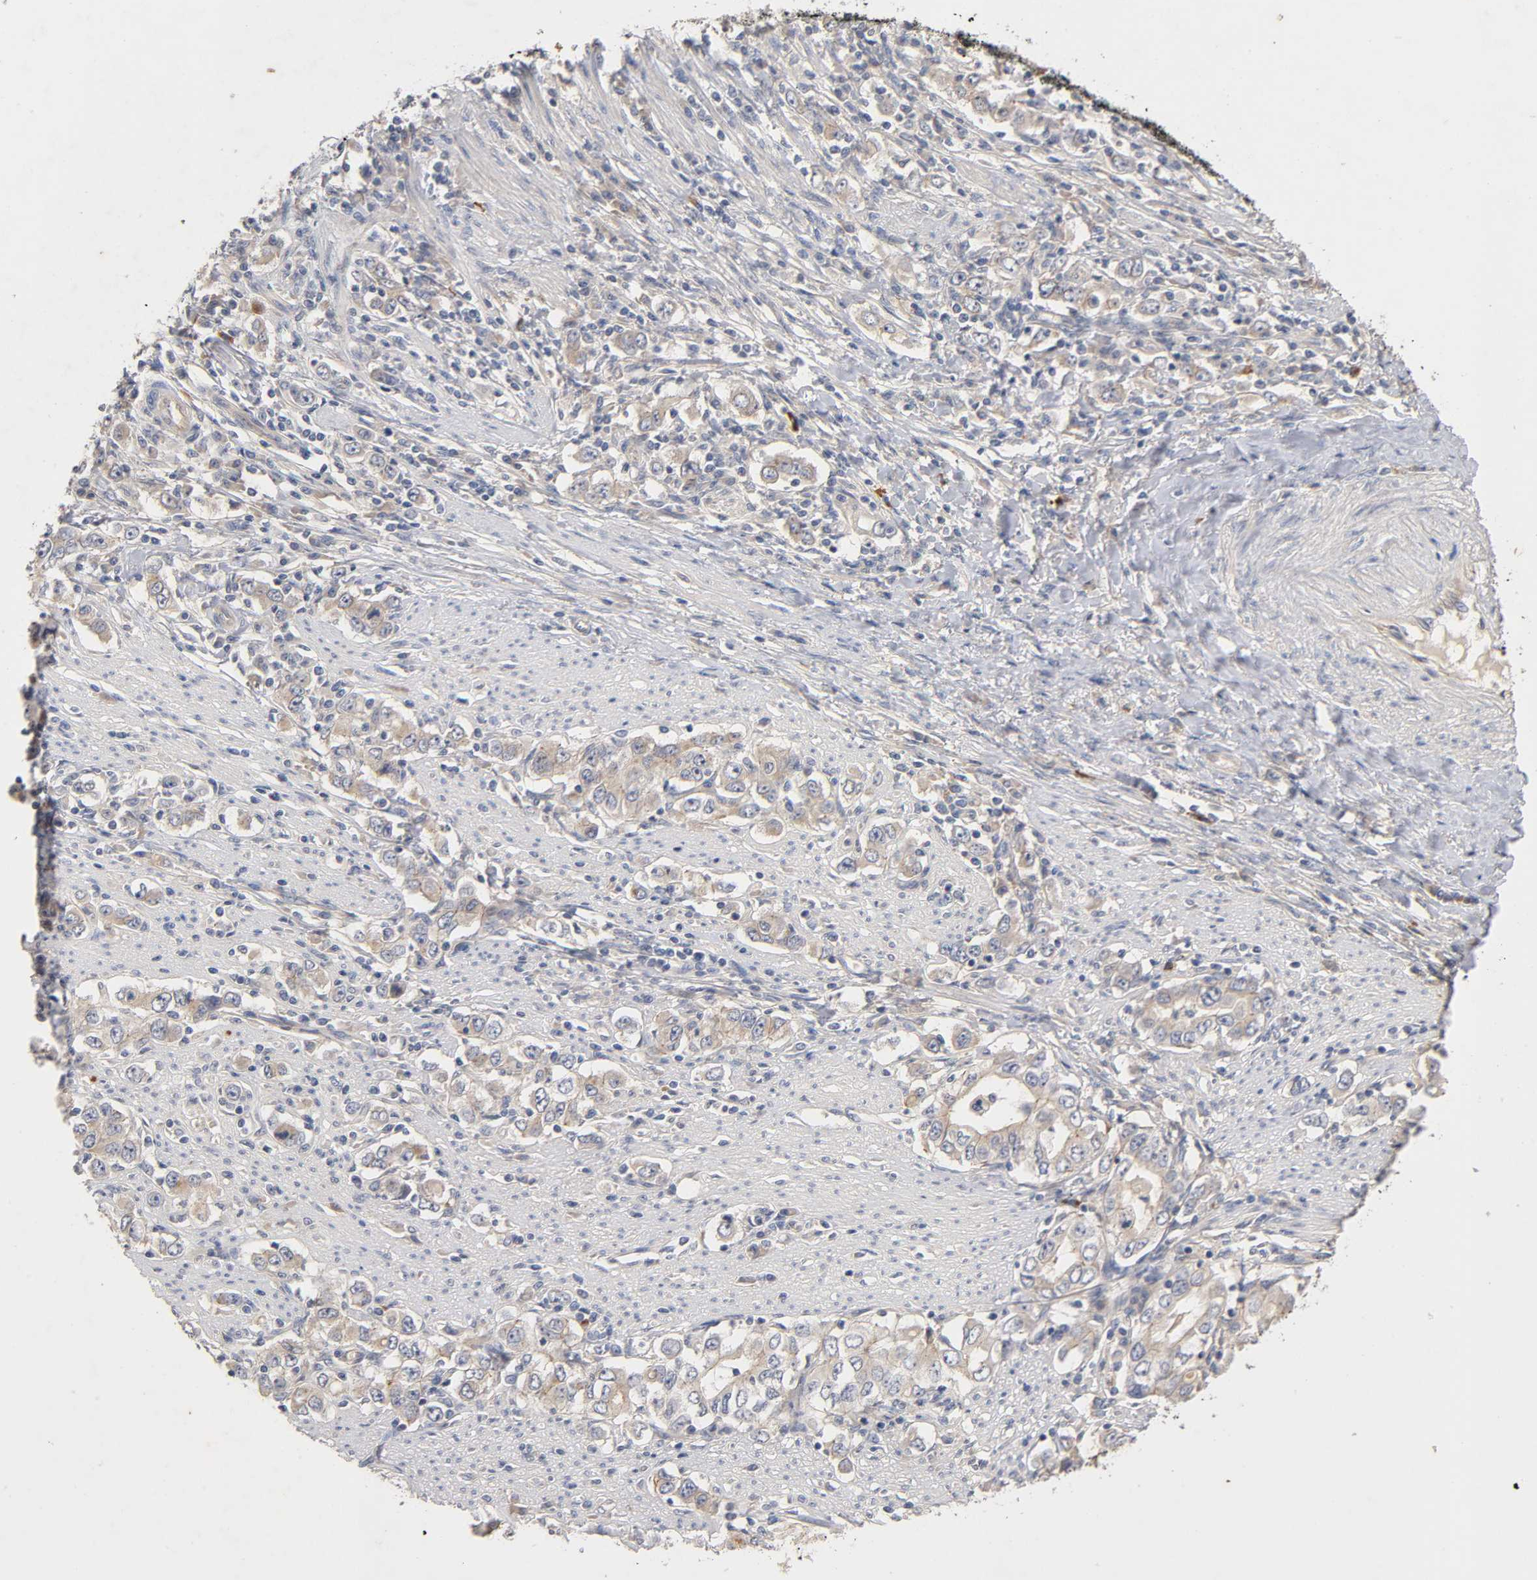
{"staining": {"intensity": "moderate", "quantity": ">75%", "location": "cytoplasmic/membranous"}, "tissue": "stomach cancer", "cell_type": "Tumor cells", "image_type": "cancer", "snomed": [{"axis": "morphology", "description": "Adenocarcinoma, NOS"}, {"axis": "topography", "description": "Stomach, lower"}], "caption": "DAB (3,3'-diaminobenzidine) immunohistochemical staining of stomach cancer (adenocarcinoma) demonstrates moderate cytoplasmic/membranous protein positivity in about >75% of tumor cells. (DAB (3,3'-diaminobenzidine) IHC, brown staining for protein, blue staining for nuclei).", "gene": "PDZD11", "patient": {"sex": "female", "age": 72}}